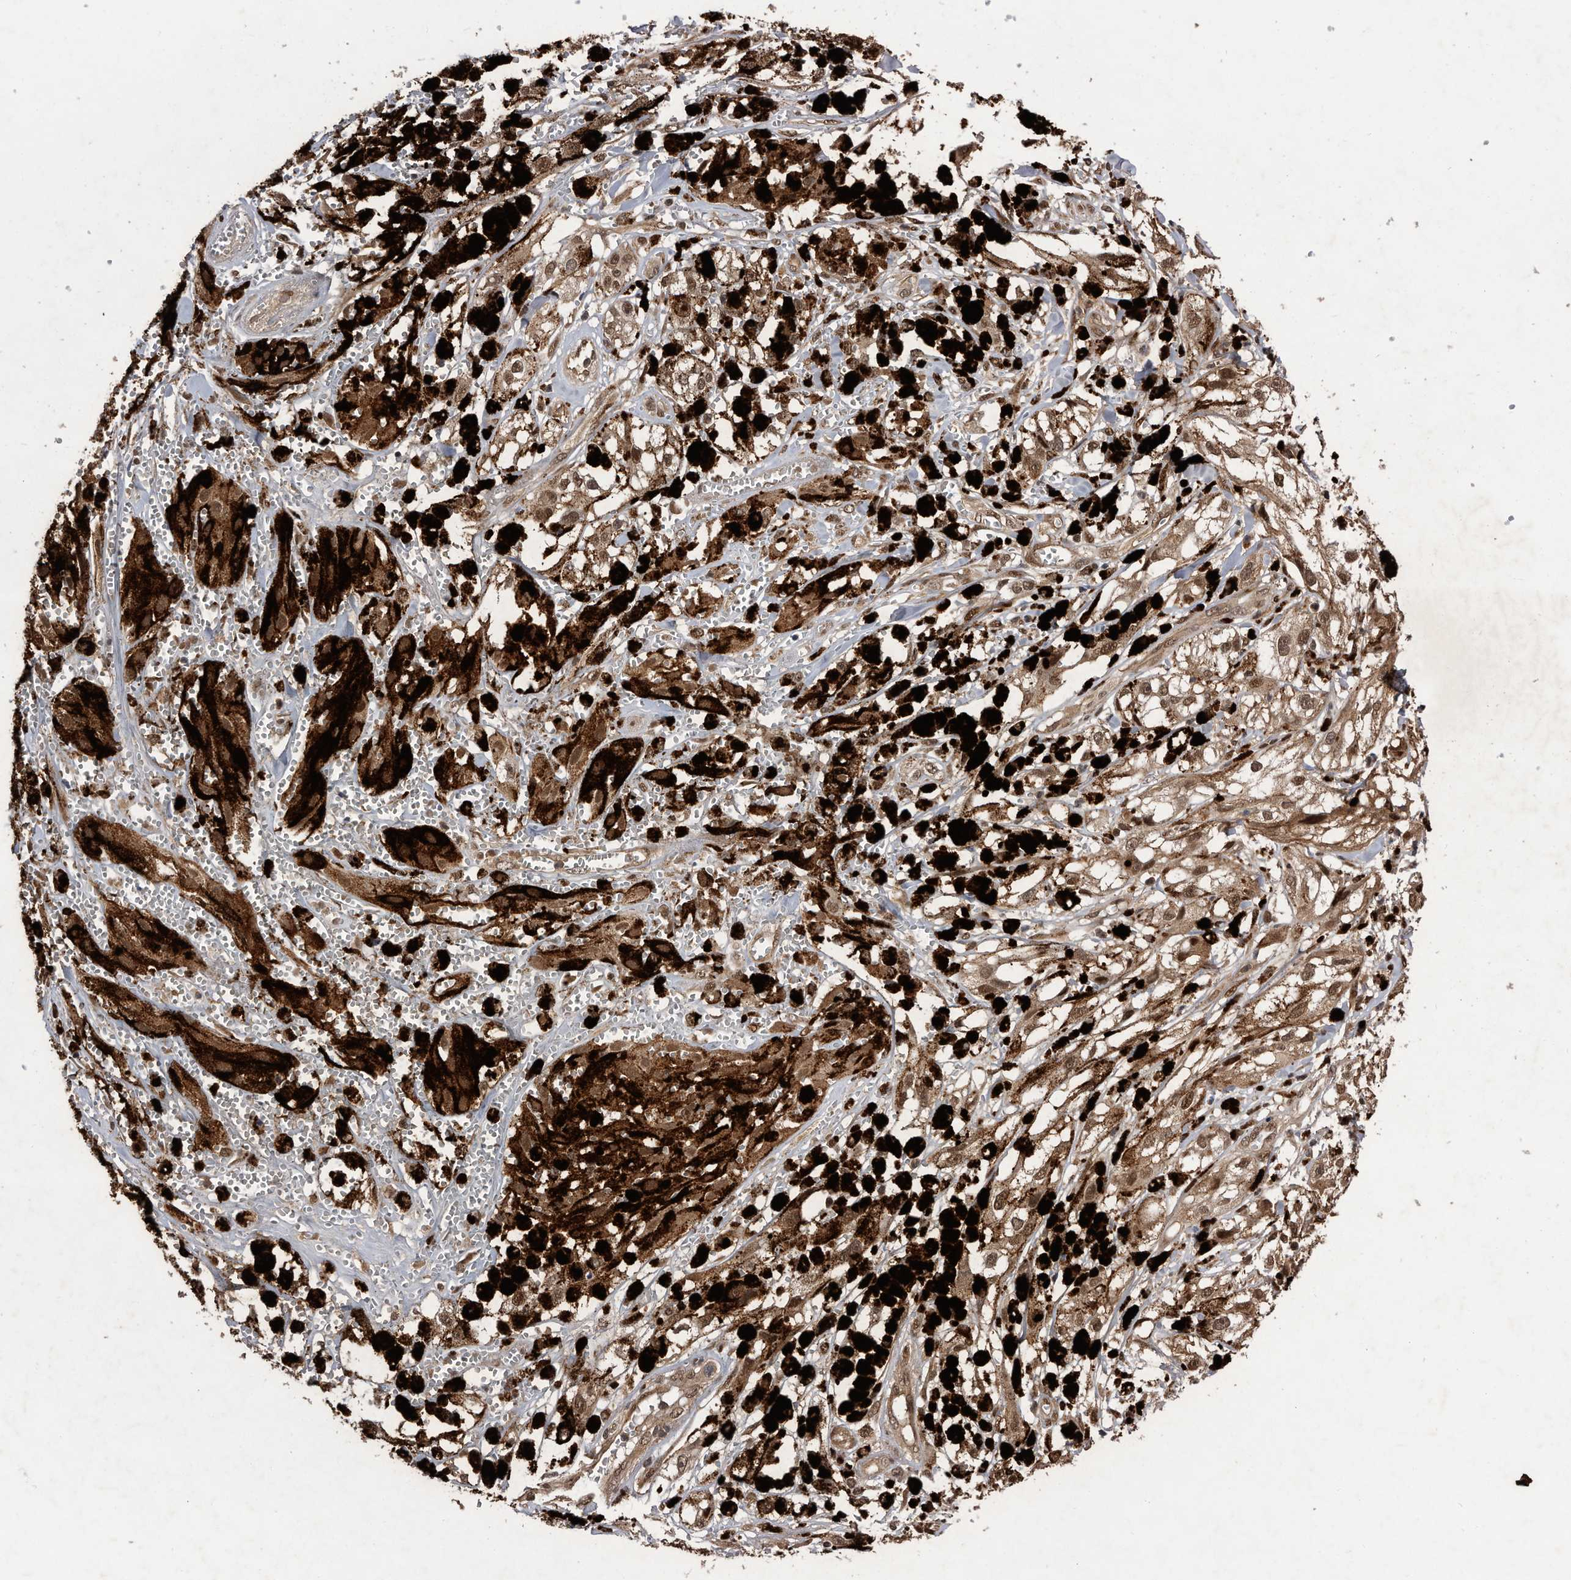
{"staining": {"intensity": "moderate", "quantity": ">75%", "location": "cytoplasmic/membranous,nuclear"}, "tissue": "melanoma", "cell_type": "Tumor cells", "image_type": "cancer", "snomed": [{"axis": "morphology", "description": "Malignant melanoma, NOS"}, {"axis": "topography", "description": "Skin"}], "caption": "Immunohistochemical staining of melanoma shows medium levels of moderate cytoplasmic/membranous and nuclear protein staining in about >75% of tumor cells. (IHC, brightfield microscopy, high magnification).", "gene": "RAD23B", "patient": {"sex": "male", "age": 88}}